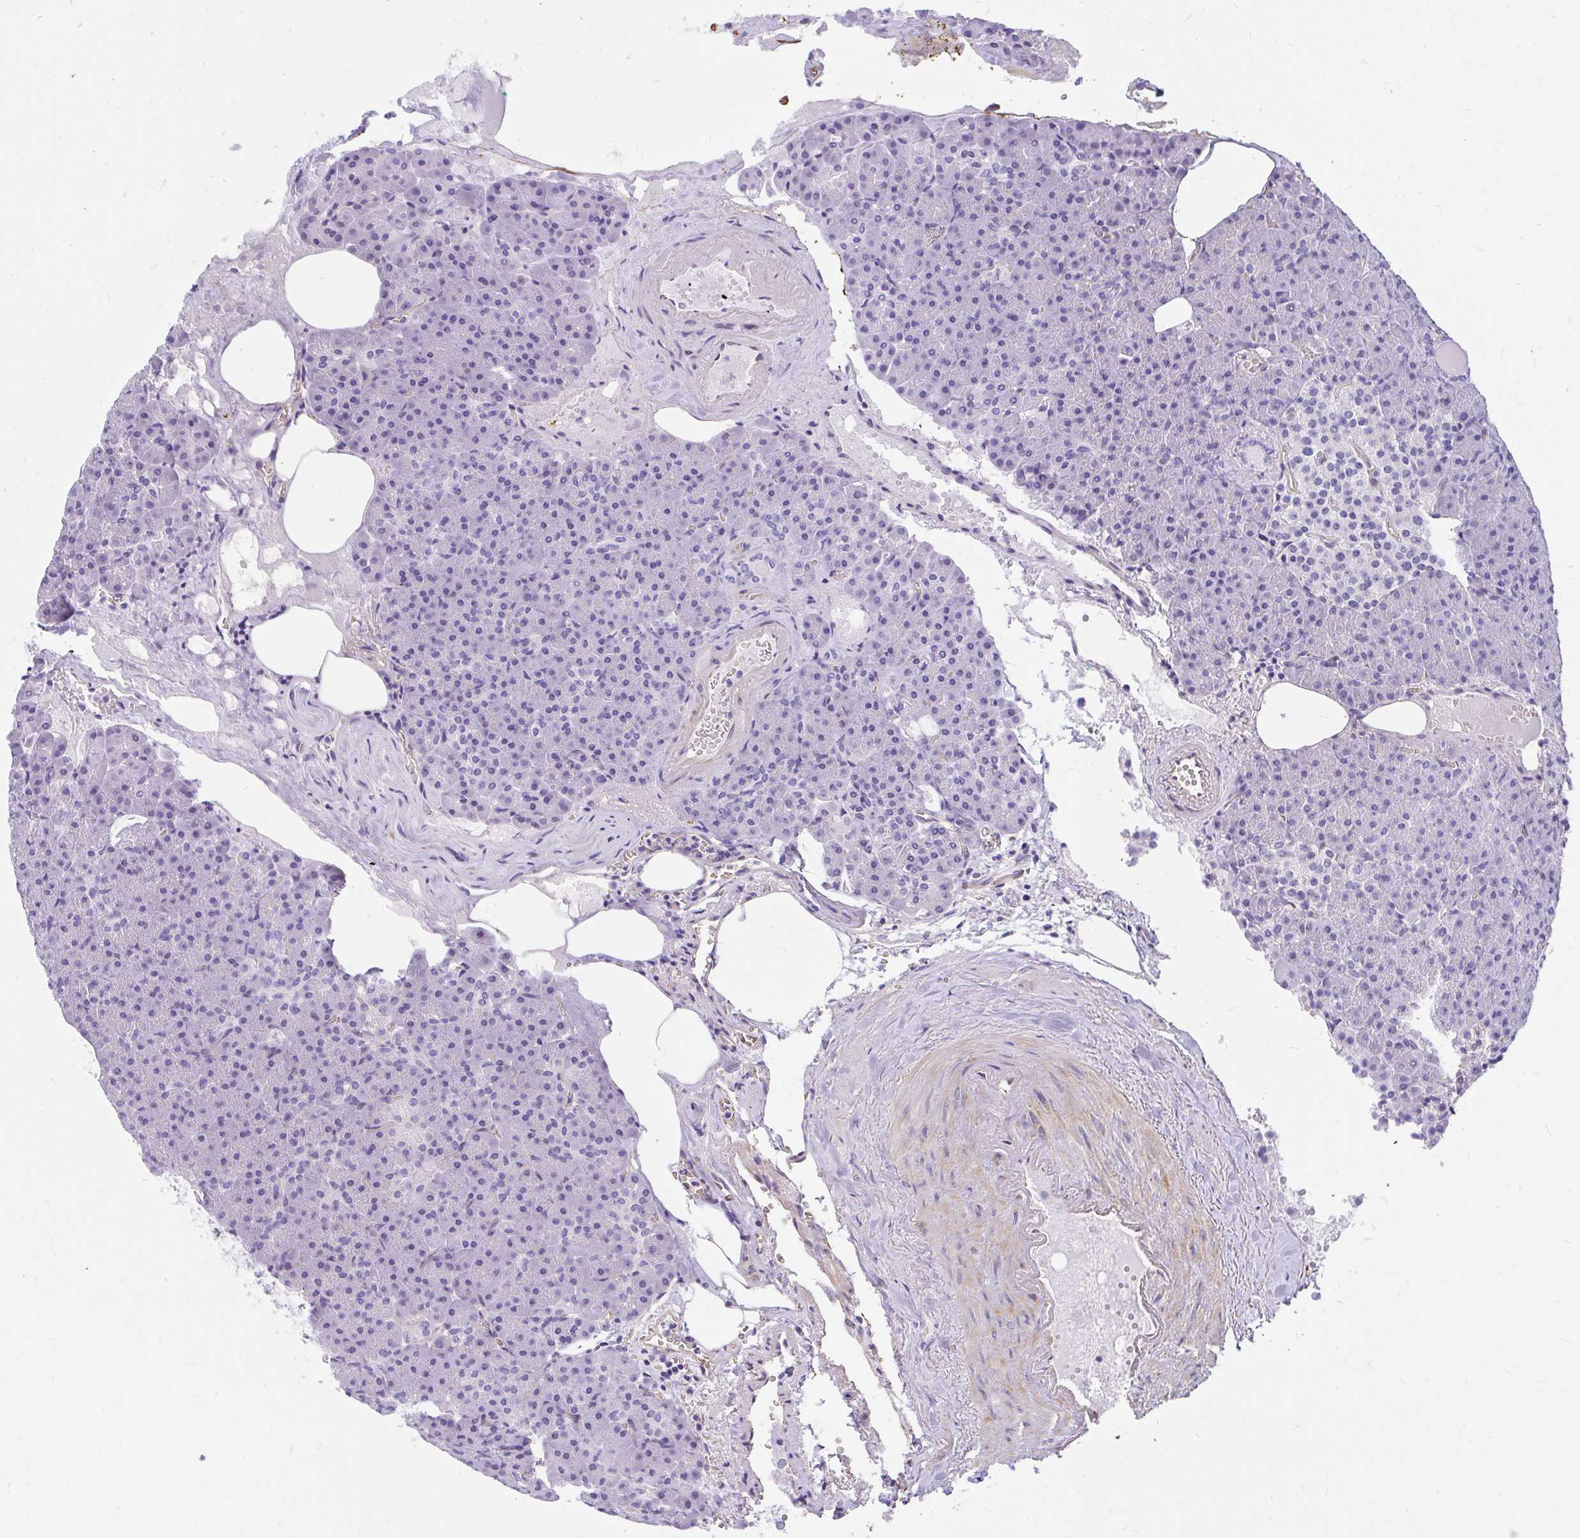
{"staining": {"intensity": "negative", "quantity": "none", "location": "none"}, "tissue": "pancreas", "cell_type": "Exocrine glandular cells", "image_type": "normal", "snomed": [{"axis": "morphology", "description": "Normal tissue, NOS"}, {"axis": "topography", "description": "Pancreas"}], "caption": "This image is of normal pancreas stained with IHC to label a protein in brown with the nuclei are counter-stained blue. There is no expression in exocrine glandular cells.", "gene": "FAM83C", "patient": {"sex": "female", "age": 74}}